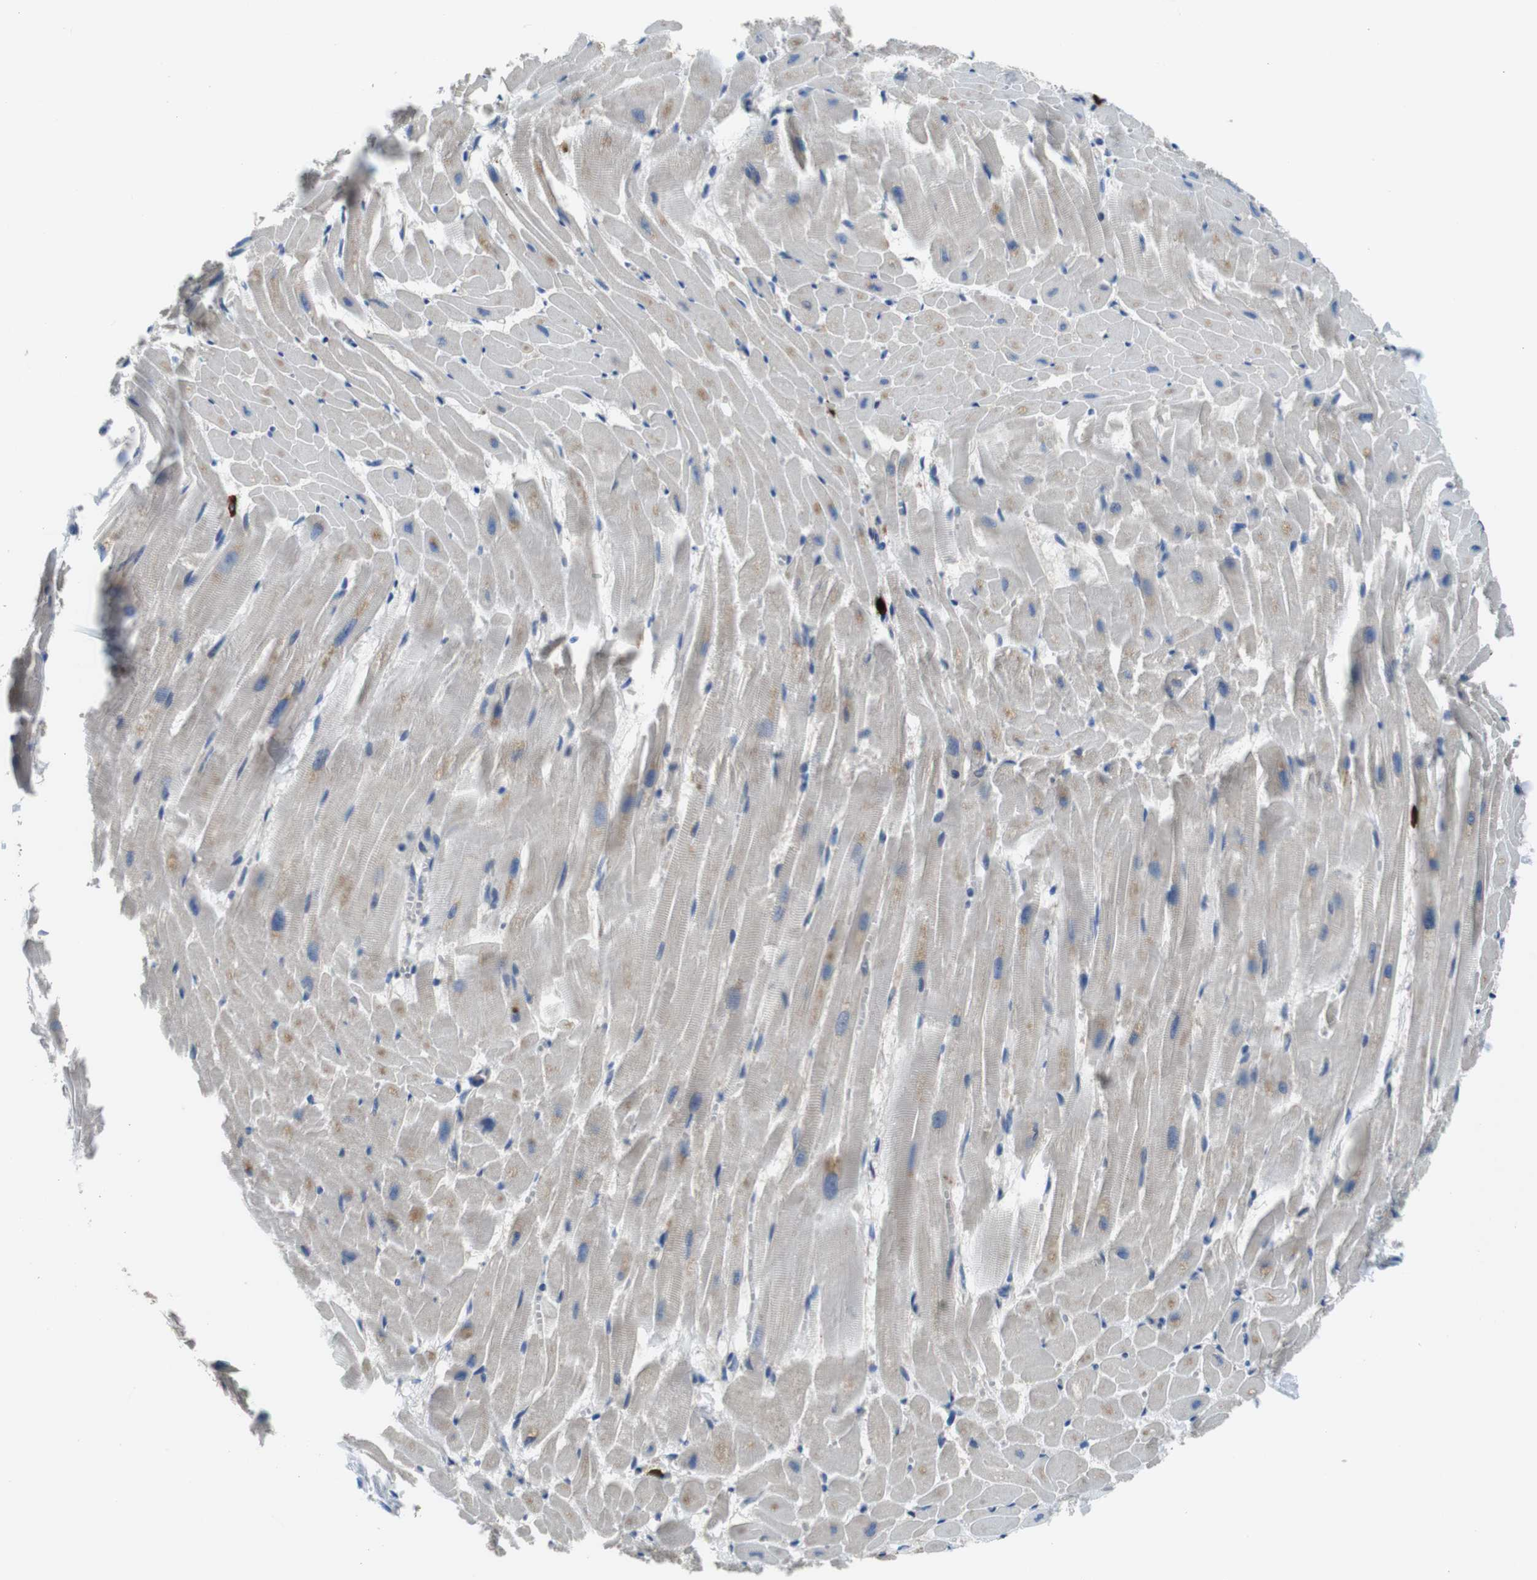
{"staining": {"intensity": "weak", "quantity": "25%-75%", "location": "cytoplasmic/membranous"}, "tissue": "heart muscle", "cell_type": "Cardiomyocytes", "image_type": "normal", "snomed": [{"axis": "morphology", "description": "Normal tissue, NOS"}, {"axis": "topography", "description": "Heart"}], "caption": "The histopathology image shows staining of unremarkable heart muscle, revealing weak cytoplasmic/membranous protein staining (brown color) within cardiomyocytes.", "gene": "RAB6A", "patient": {"sex": "female", "age": 19}}